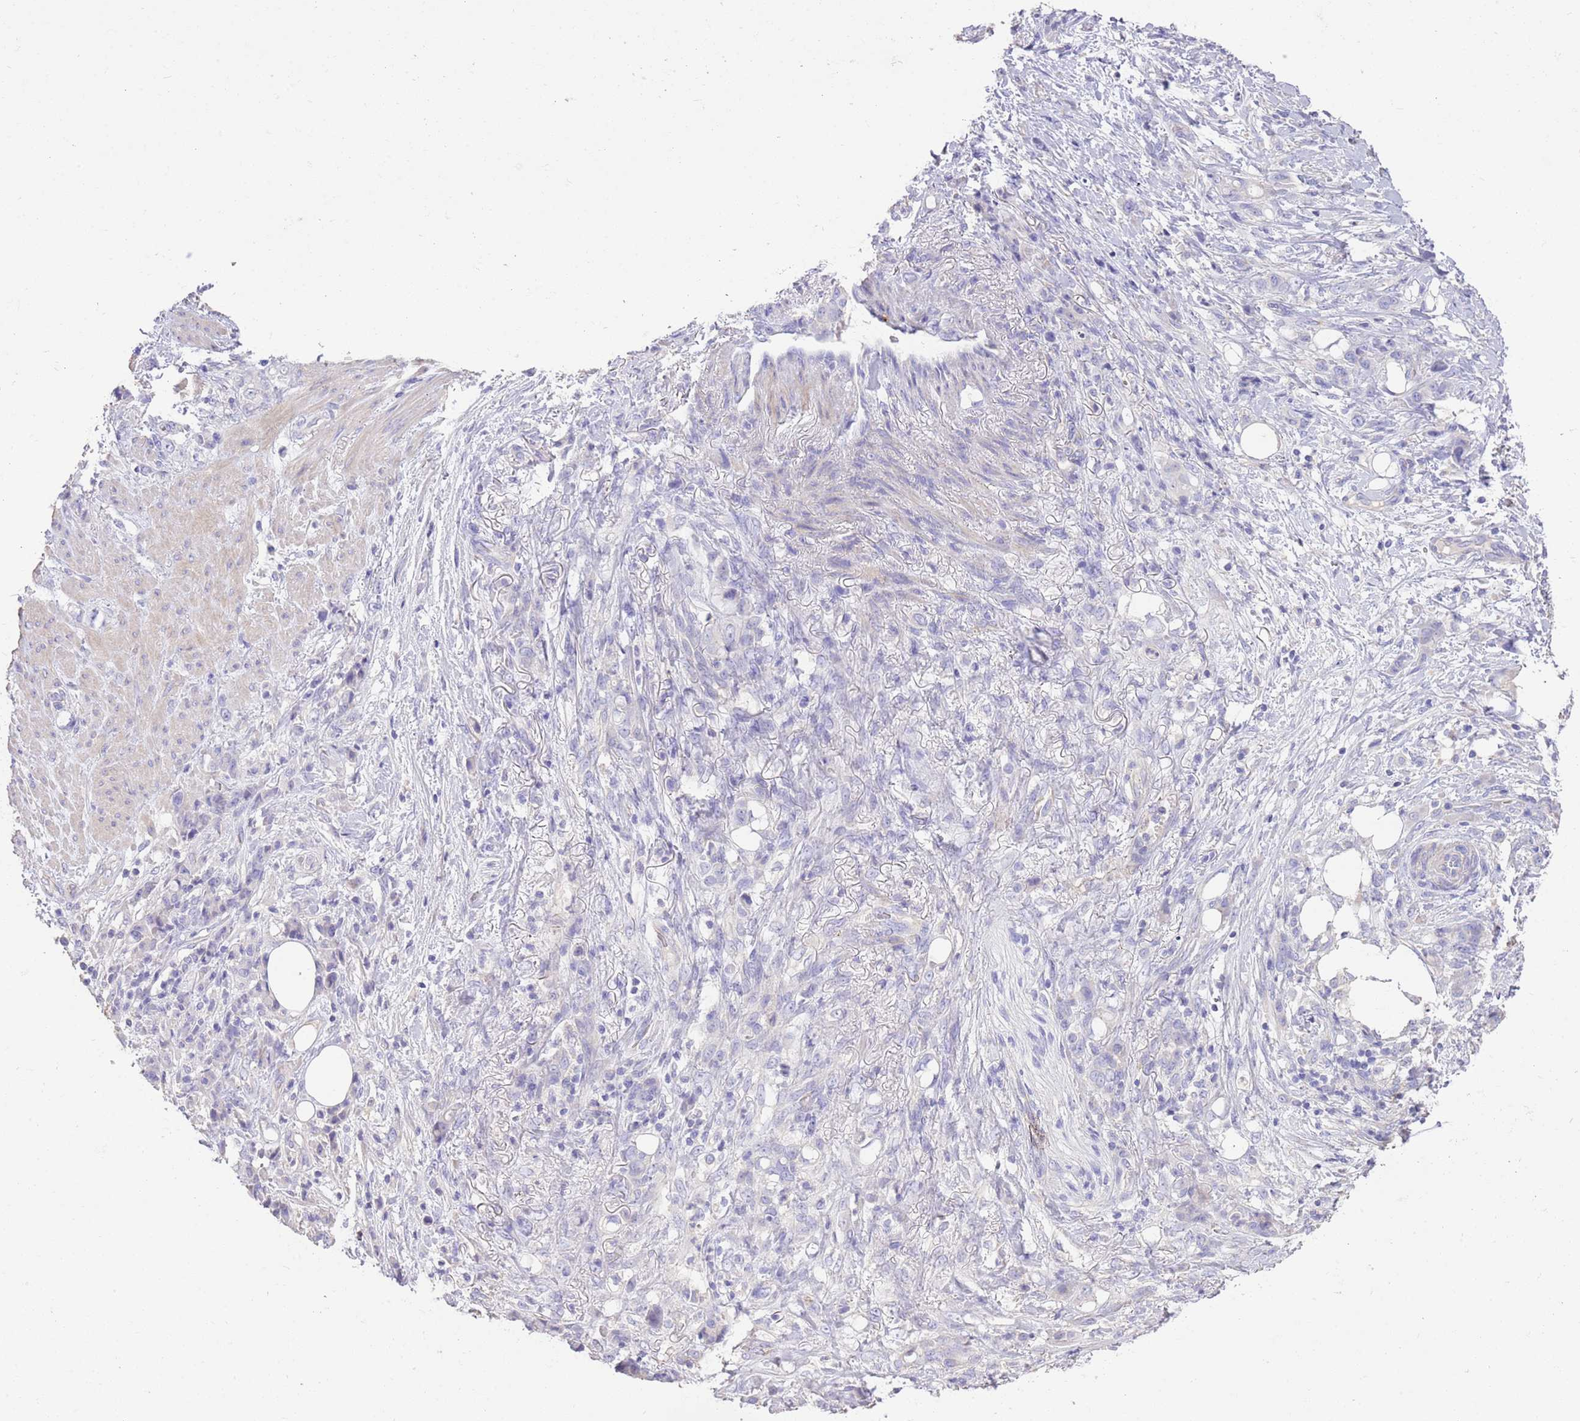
{"staining": {"intensity": "negative", "quantity": "none", "location": "none"}, "tissue": "stomach cancer", "cell_type": "Tumor cells", "image_type": "cancer", "snomed": [{"axis": "morphology", "description": "Normal tissue, NOS"}, {"axis": "morphology", "description": "Adenocarcinoma, NOS"}, {"axis": "topography", "description": "Stomach"}], "caption": "Immunohistochemical staining of stomach cancer (adenocarcinoma) exhibits no significant staining in tumor cells.", "gene": "SFTPA1", "patient": {"sex": "female", "age": 79}}